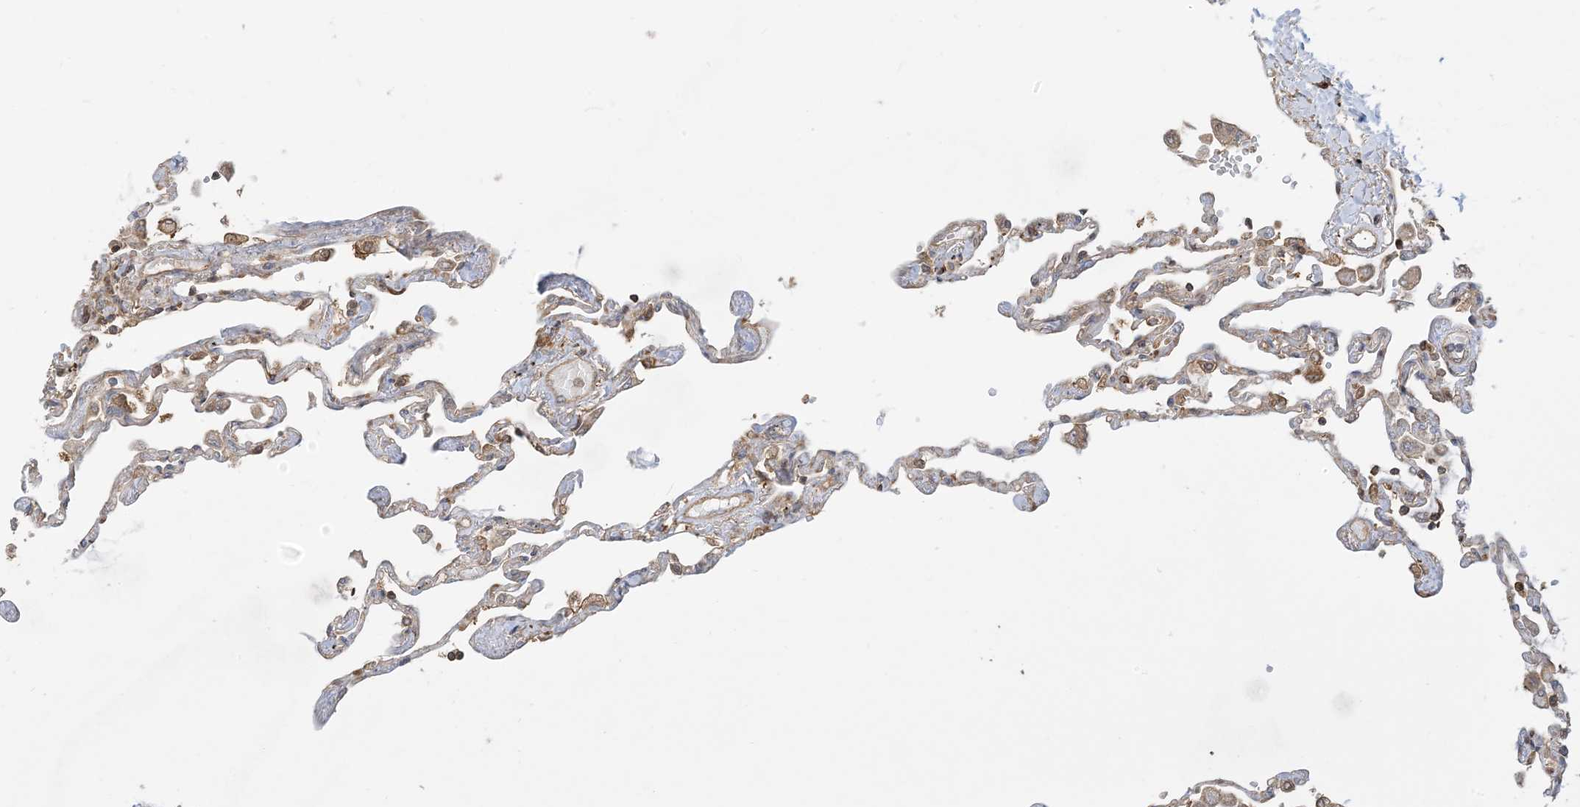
{"staining": {"intensity": "moderate", "quantity": "25%-75%", "location": "cytoplasmic/membranous"}, "tissue": "lung", "cell_type": "Alveolar cells", "image_type": "normal", "snomed": [{"axis": "morphology", "description": "Normal tissue, NOS"}, {"axis": "topography", "description": "Lung"}], "caption": "Approximately 25%-75% of alveolar cells in unremarkable lung reveal moderate cytoplasmic/membranous protein expression as visualized by brown immunohistochemical staining.", "gene": "SRP72", "patient": {"sex": "female", "age": 67}}